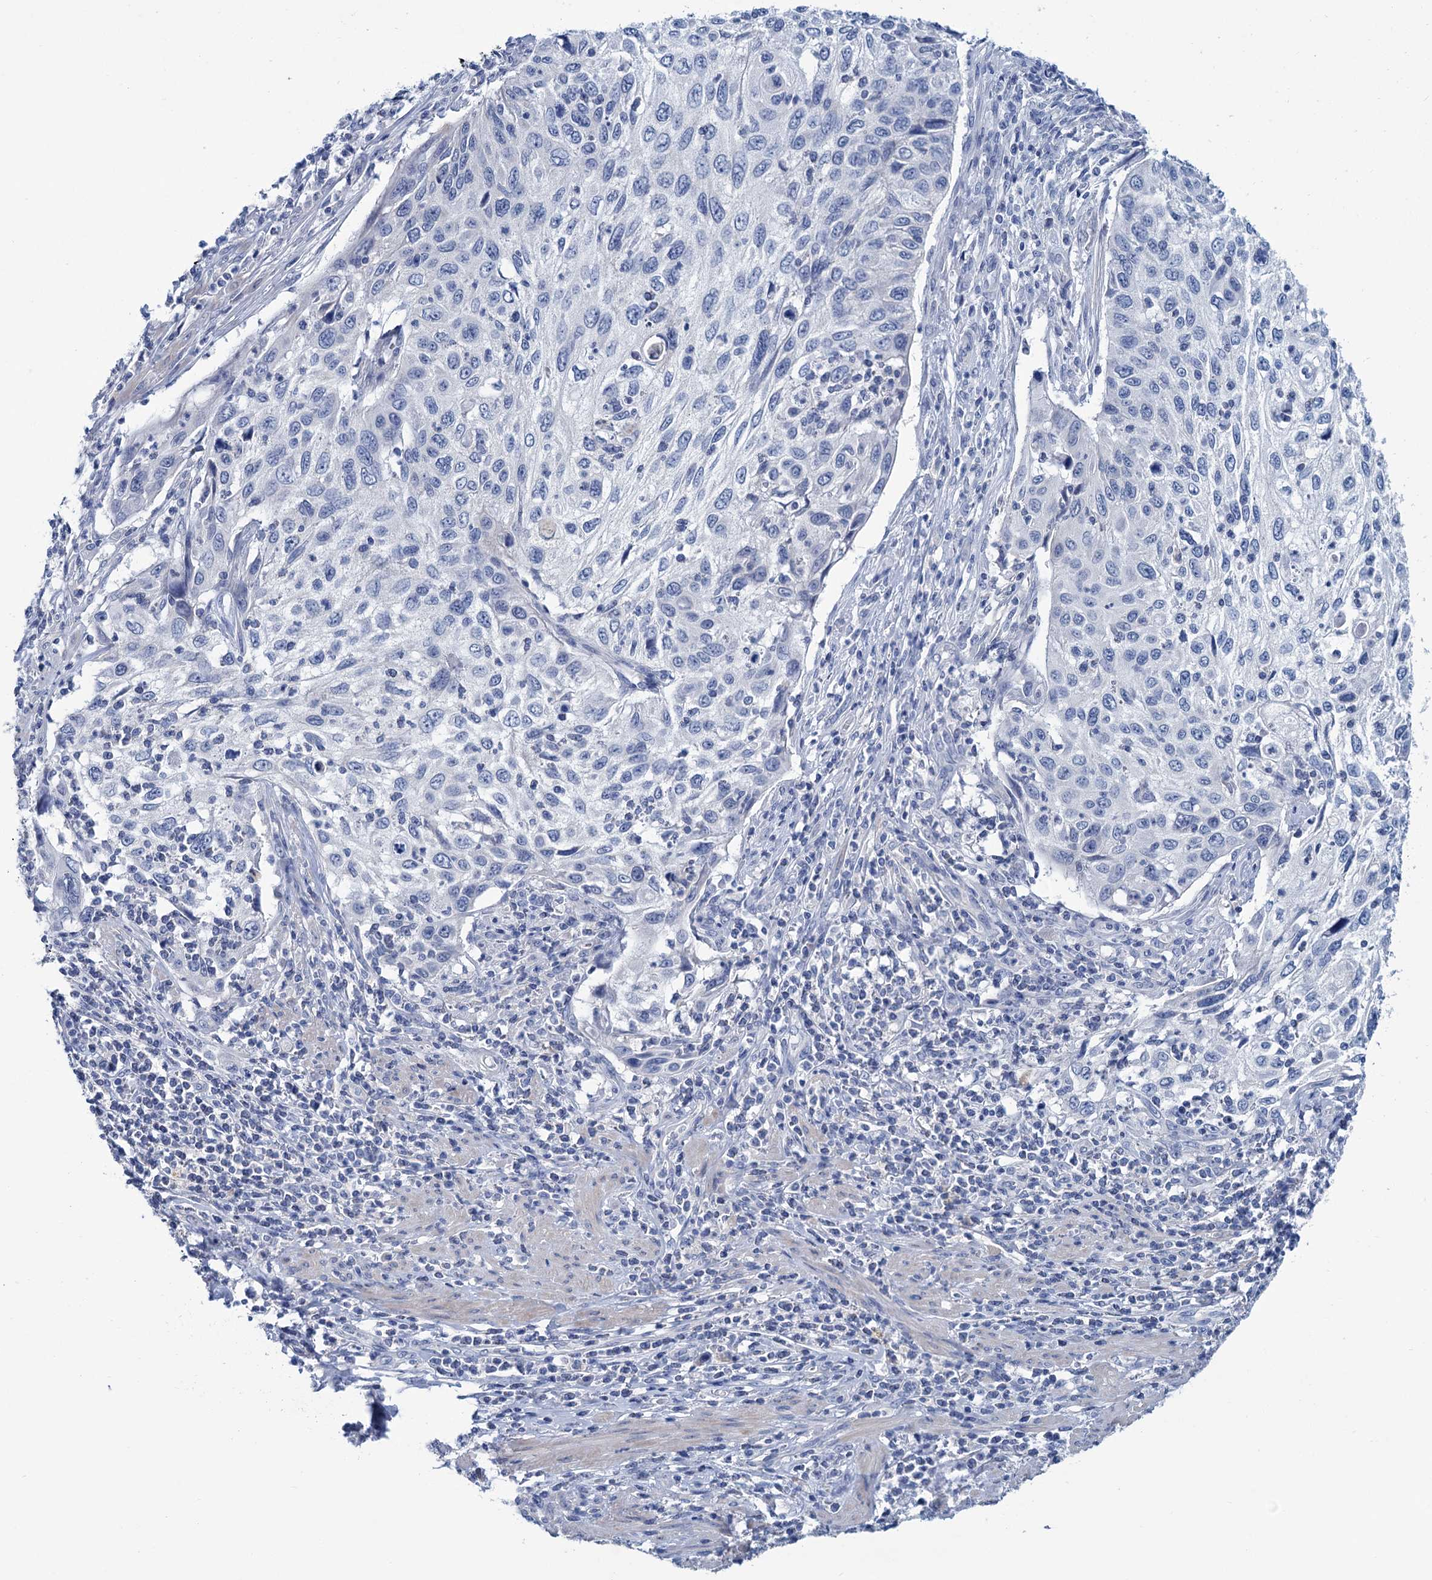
{"staining": {"intensity": "negative", "quantity": "none", "location": "none"}, "tissue": "cervical cancer", "cell_type": "Tumor cells", "image_type": "cancer", "snomed": [{"axis": "morphology", "description": "Squamous cell carcinoma, NOS"}, {"axis": "topography", "description": "Cervix"}], "caption": "Tumor cells are negative for brown protein staining in squamous cell carcinoma (cervical).", "gene": "MYOZ3", "patient": {"sex": "female", "age": 70}}